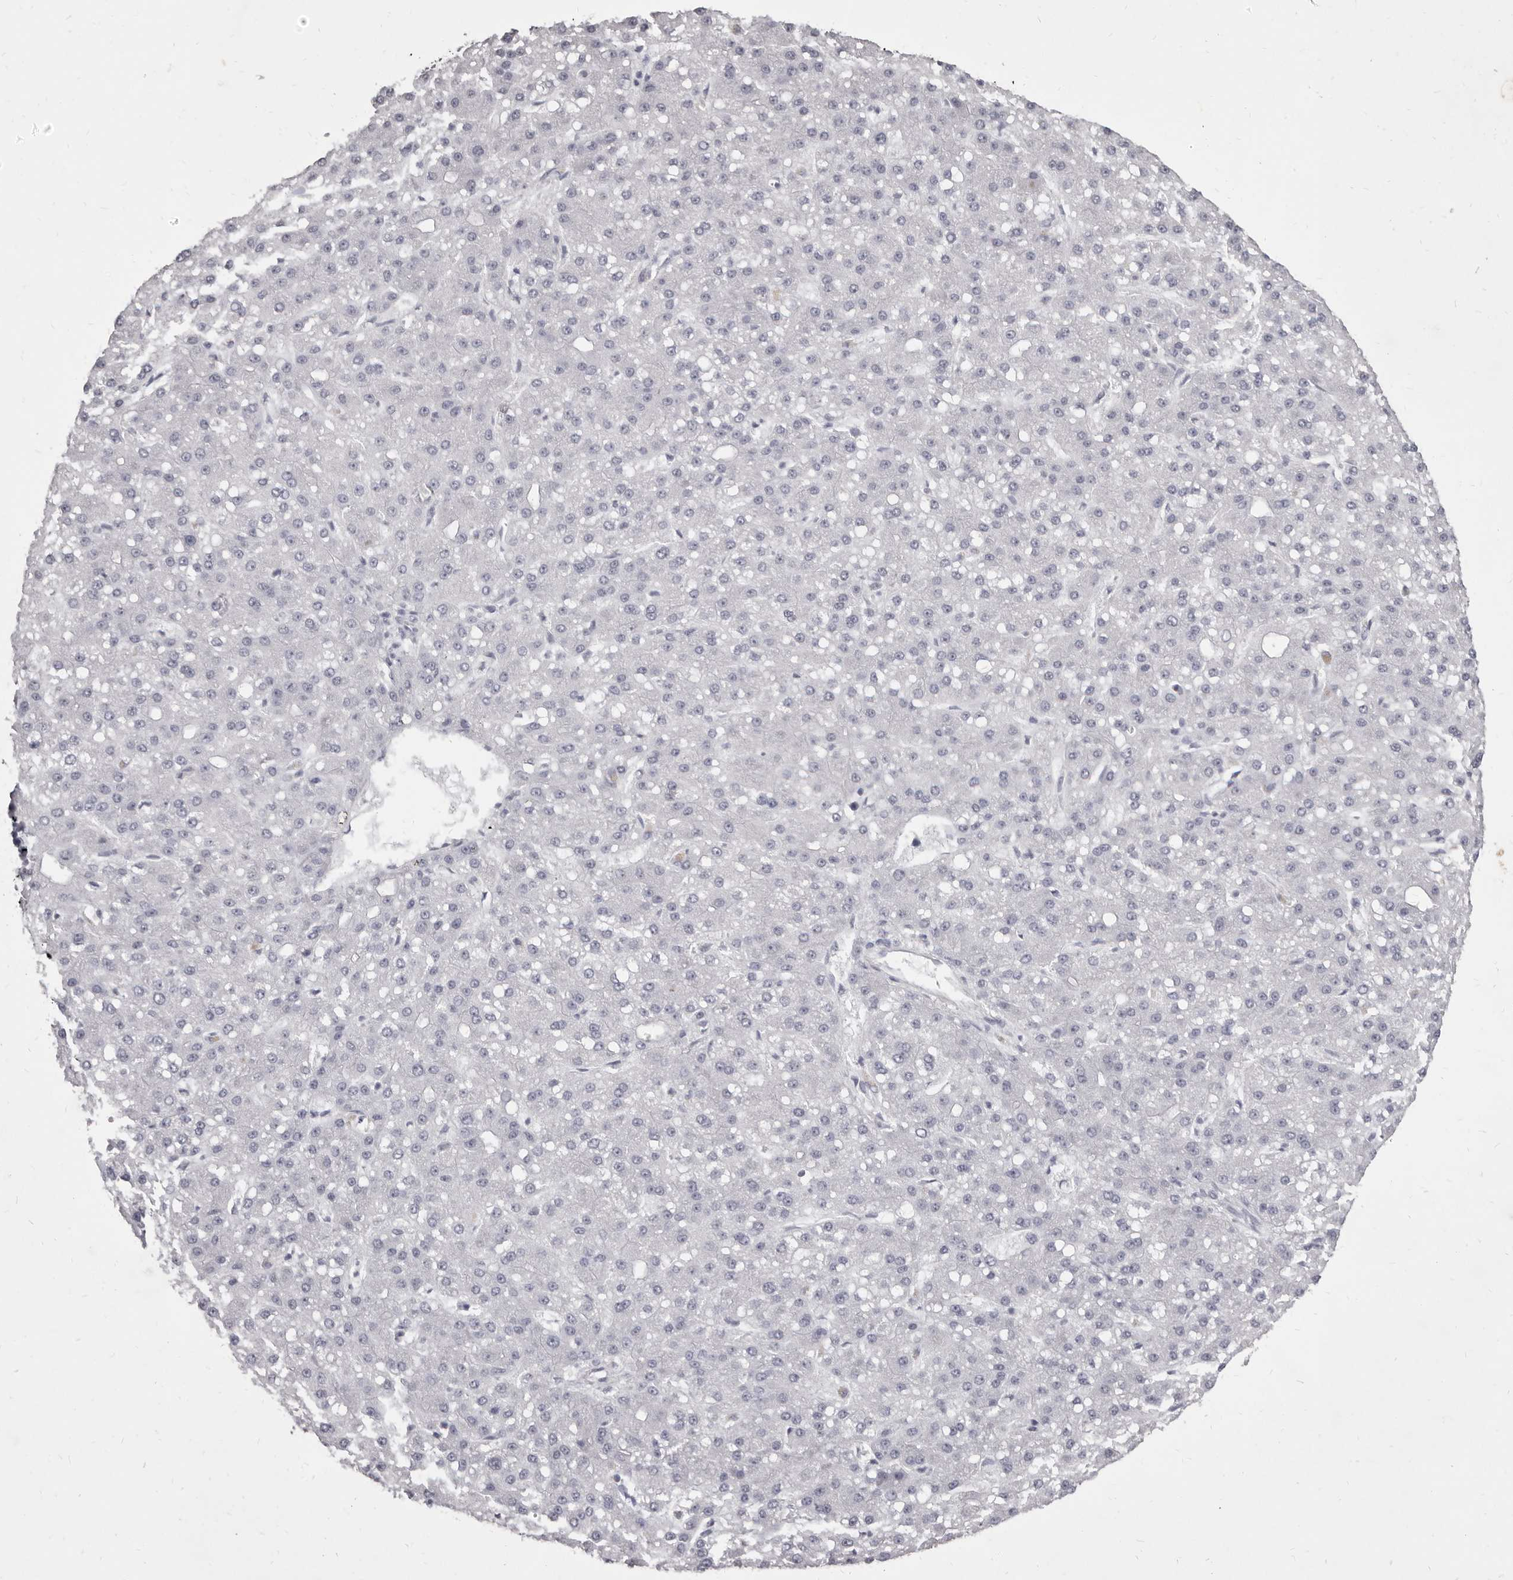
{"staining": {"intensity": "negative", "quantity": "none", "location": "none"}, "tissue": "liver cancer", "cell_type": "Tumor cells", "image_type": "cancer", "snomed": [{"axis": "morphology", "description": "Carcinoma, Hepatocellular, NOS"}, {"axis": "topography", "description": "Liver"}], "caption": "Immunohistochemical staining of human liver cancer (hepatocellular carcinoma) reveals no significant expression in tumor cells.", "gene": "GSK3B", "patient": {"sex": "male", "age": 67}}